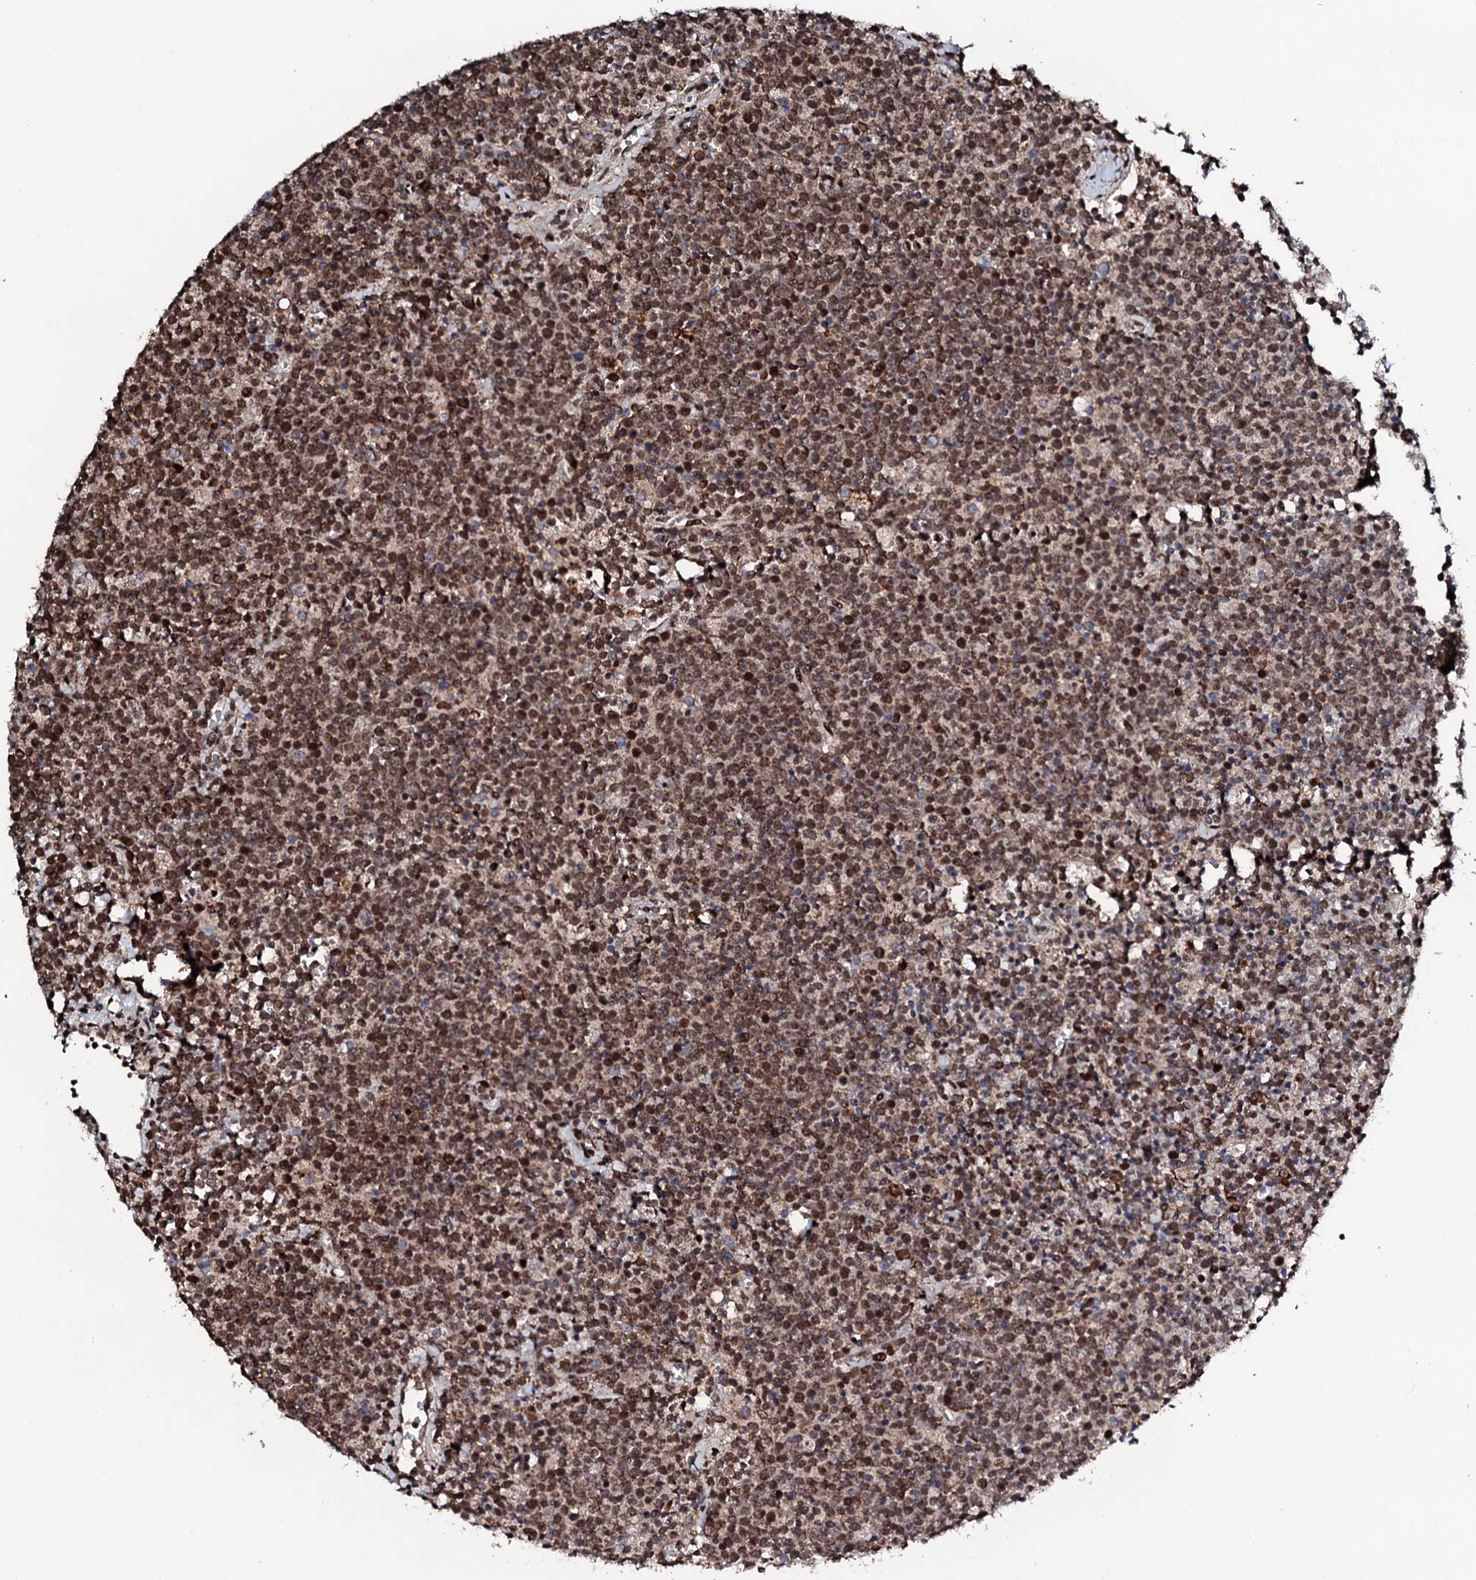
{"staining": {"intensity": "moderate", "quantity": ">75%", "location": "nuclear"}, "tissue": "lymphoma", "cell_type": "Tumor cells", "image_type": "cancer", "snomed": [{"axis": "morphology", "description": "Malignant lymphoma, non-Hodgkin's type, High grade"}, {"axis": "topography", "description": "Lymph node"}], "caption": "Tumor cells exhibit medium levels of moderate nuclear positivity in about >75% of cells in human high-grade malignant lymphoma, non-Hodgkin's type.", "gene": "KIF18A", "patient": {"sex": "male", "age": 61}}